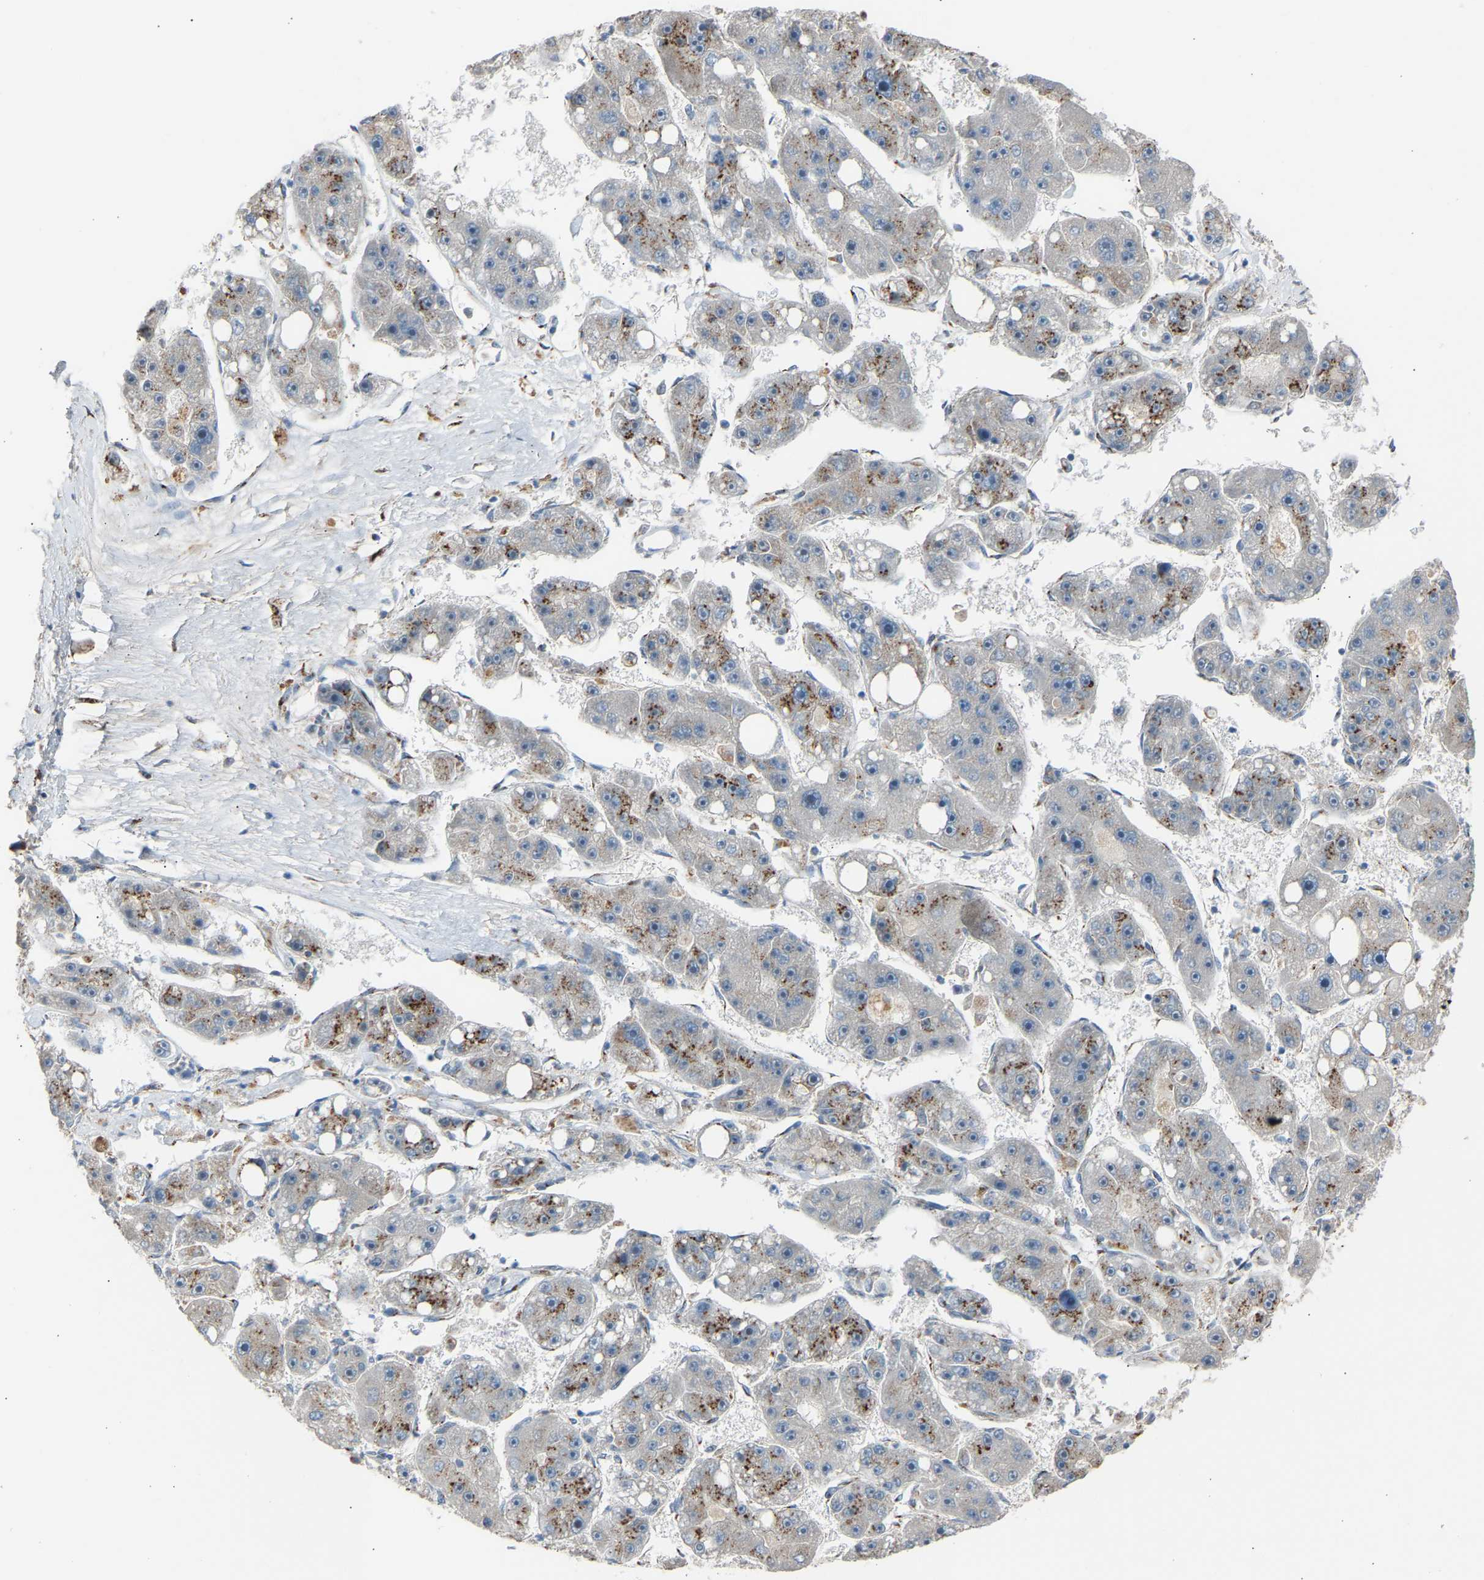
{"staining": {"intensity": "moderate", "quantity": "25%-75%", "location": "cytoplasmic/membranous"}, "tissue": "liver cancer", "cell_type": "Tumor cells", "image_type": "cancer", "snomed": [{"axis": "morphology", "description": "Carcinoma, Hepatocellular, NOS"}, {"axis": "topography", "description": "Liver"}], "caption": "Protein expression analysis of liver cancer demonstrates moderate cytoplasmic/membranous expression in about 25%-75% of tumor cells. Immunohistochemistry stains the protein of interest in brown and the nuclei are stained blue.", "gene": "CYREN", "patient": {"sex": "female", "age": 61}}